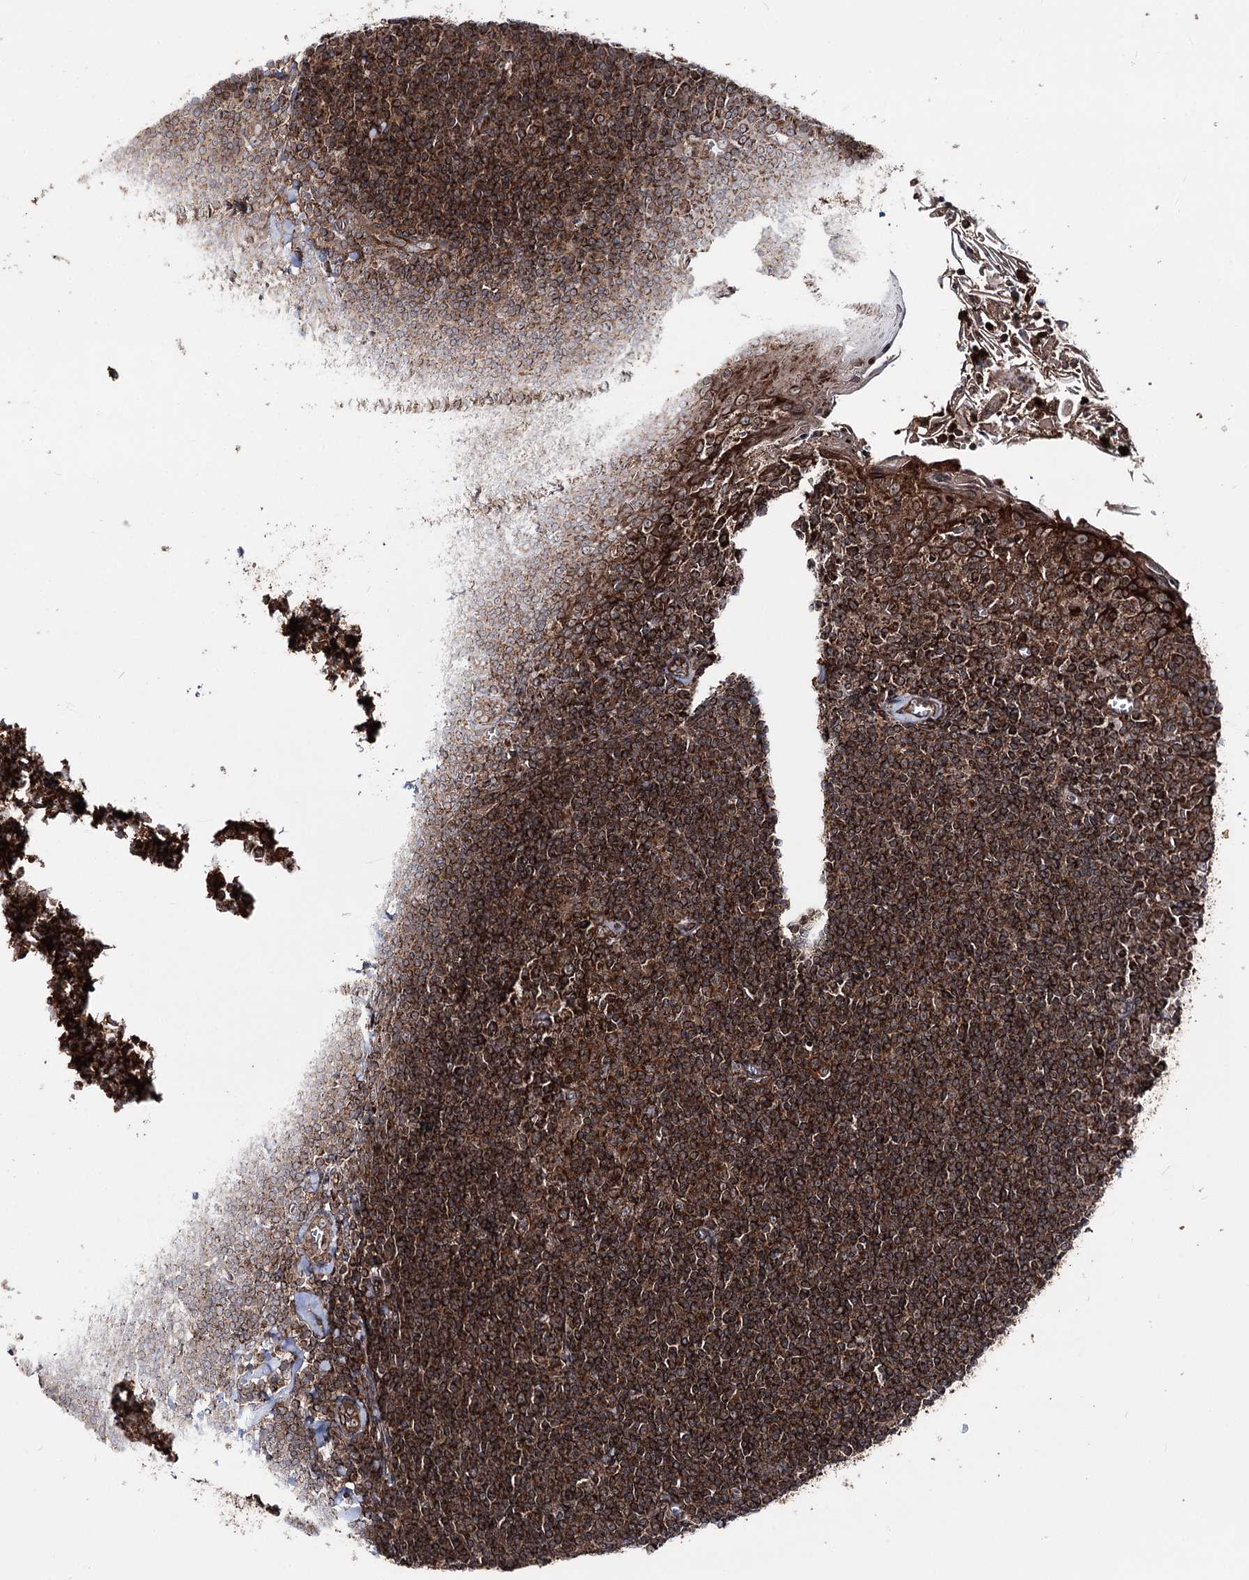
{"staining": {"intensity": "strong", "quantity": ">75%", "location": "cytoplasmic/membranous"}, "tissue": "tonsil", "cell_type": "Germinal center cells", "image_type": "normal", "snomed": [{"axis": "morphology", "description": "Normal tissue, NOS"}, {"axis": "topography", "description": "Tonsil"}], "caption": "IHC (DAB (3,3'-diaminobenzidine)) staining of benign tonsil demonstrates strong cytoplasmic/membranous protein staining in approximately >75% of germinal center cells.", "gene": "FGFR1OP2", "patient": {"sex": "male", "age": 27}}